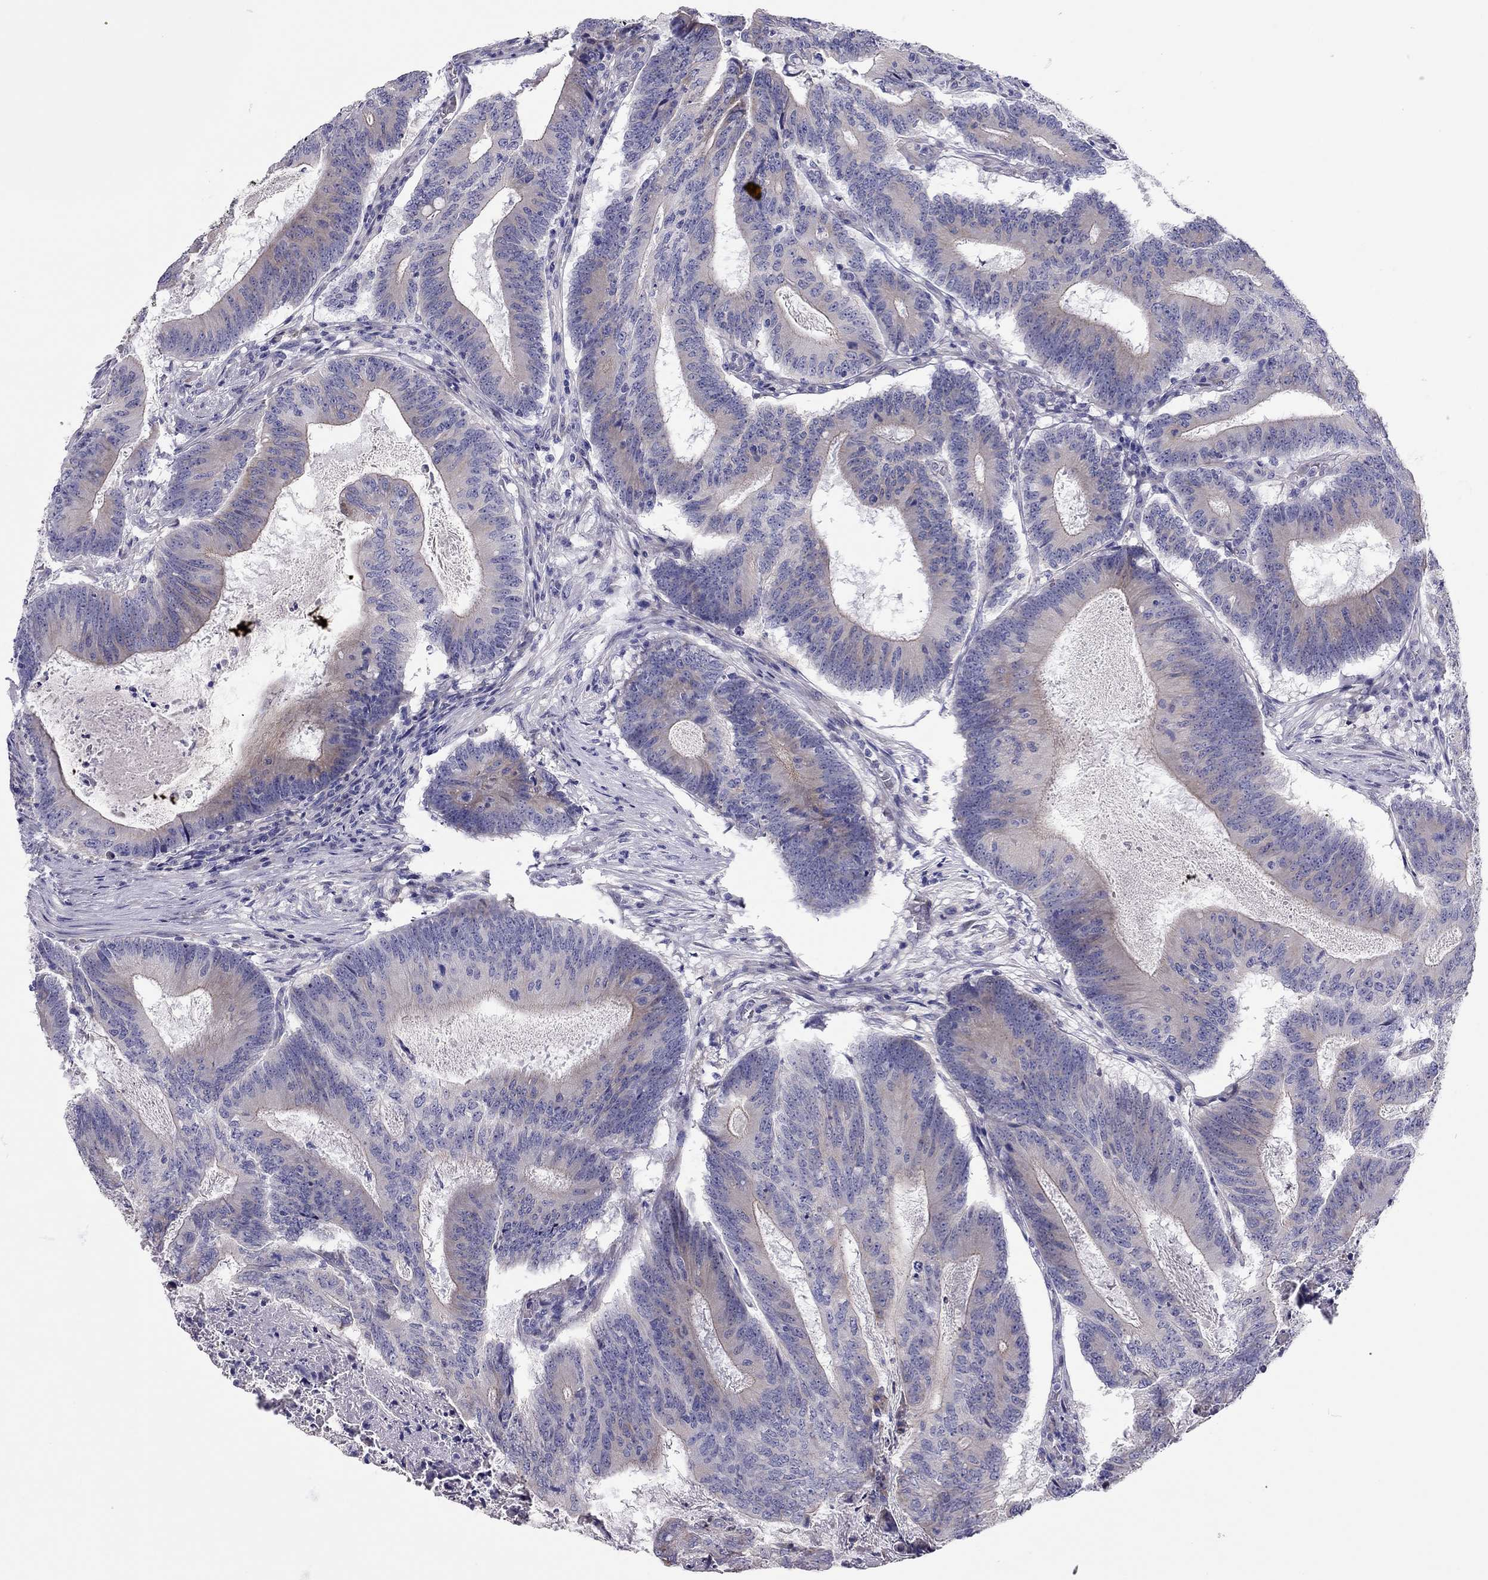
{"staining": {"intensity": "weak", "quantity": "<25%", "location": "cytoplasmic/membranous"}, "tissue": "colorectal cancer", "cell_type": "Tumor cells", "image_type": "cancer", "snomed": [{"axis": "morphology", "description": "Adenocarcinoma, NOS"}, {"axis": "topography", "description": "Colon"}], "caption": "This is an immunohistochemistry micrograph of human adenocarcinoma (colorectal). There is no positivity in tumor cells.", "gene": "SCARB1", "patient": {"sex": "female", "age": 70}}